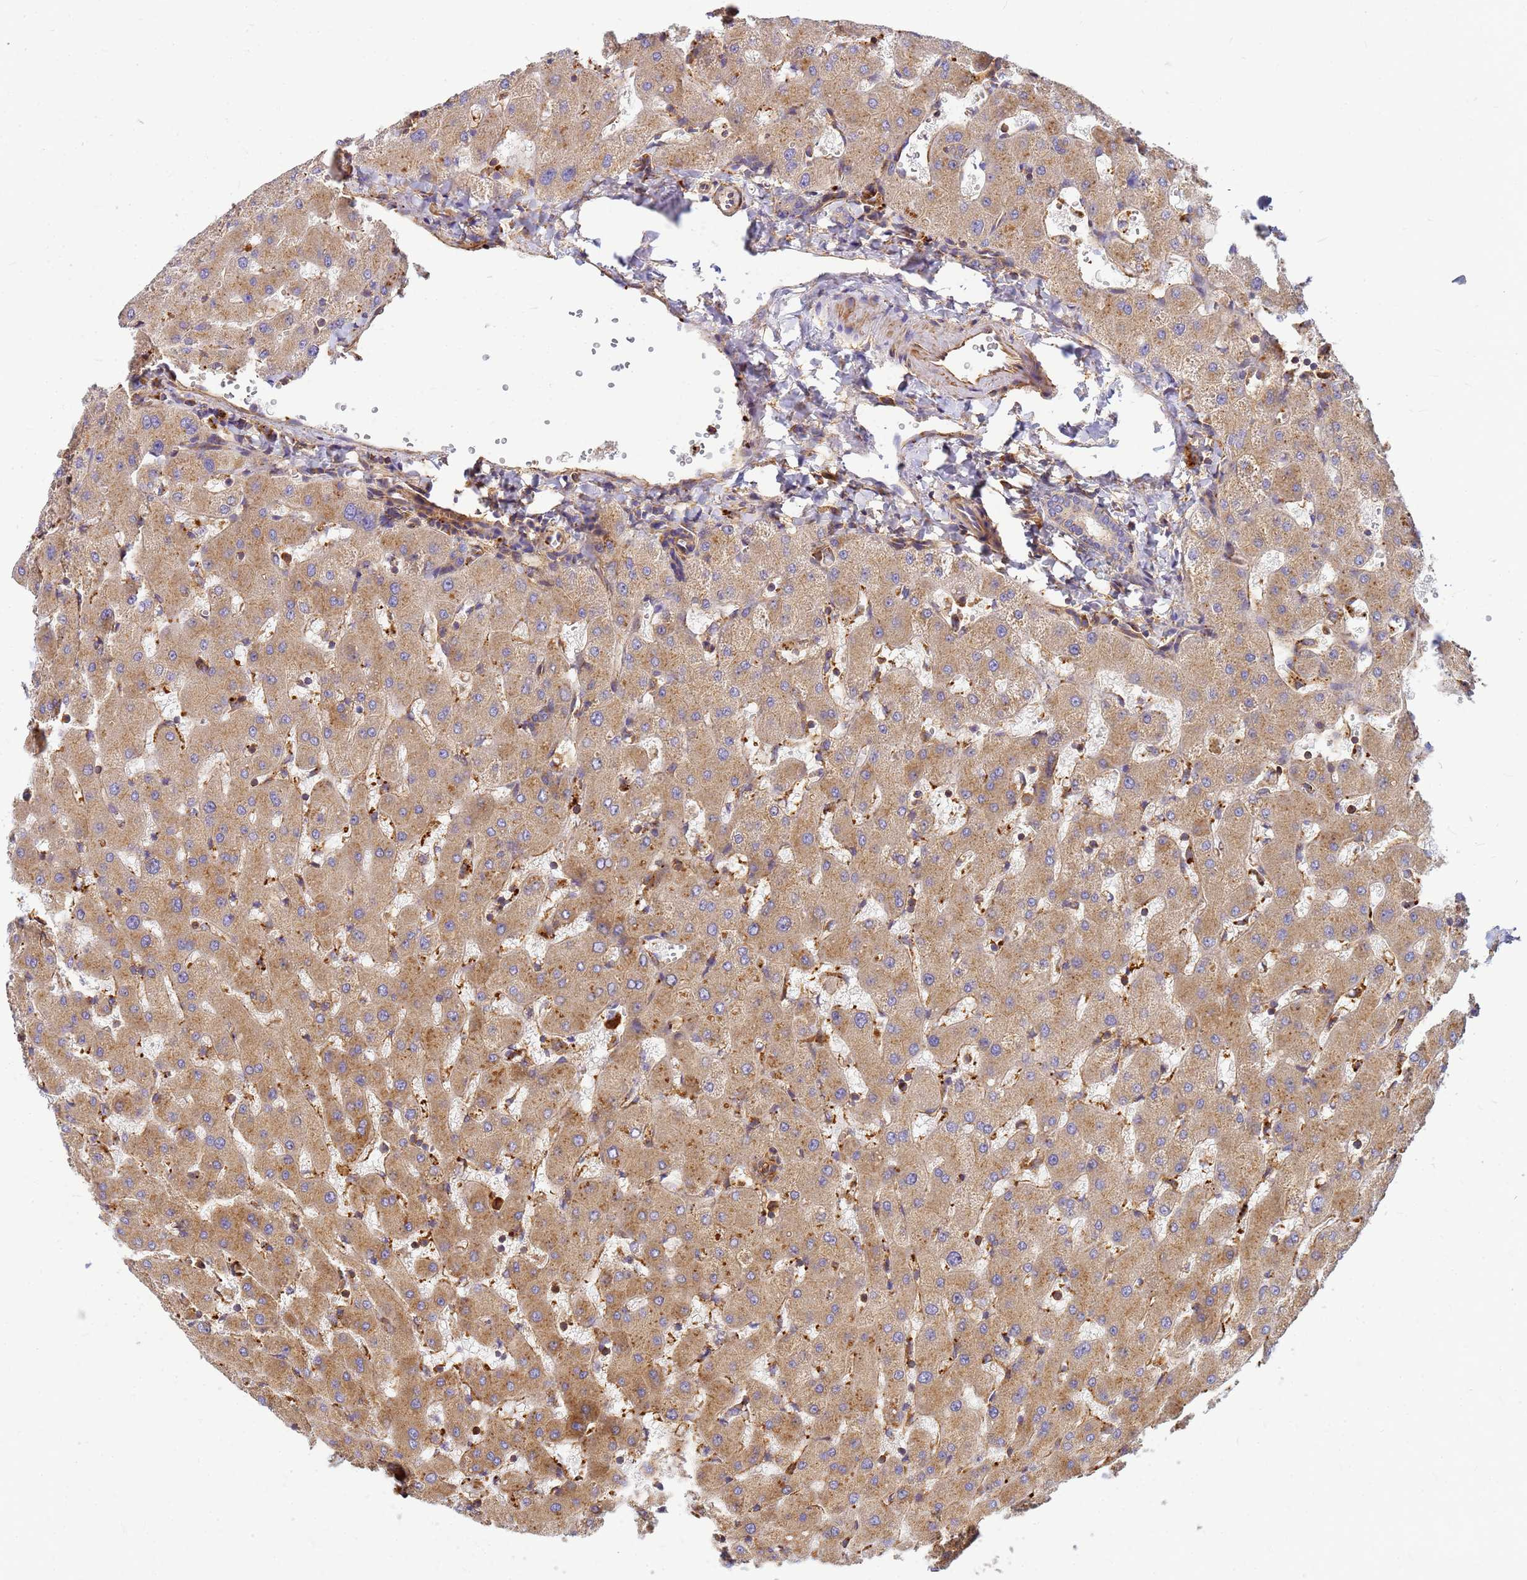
{"staining": {"intensity": "negative", "quantity": "none", "location": "none"}, "tissue": "liver", "cell_type": "Cholangiocytes", "image_type": "normal", "snomed": [{"axis": "morphology", "description": "Normal tissue, NOS"}, {"axis": "topography", "description": "Liver"}], "caption": "Immunohistochemistry (IHC) of benign human liver shows no expression in cholangiocytes.", "gene": "C2CD5", "patient": {"sex": "female", "age": 63}}